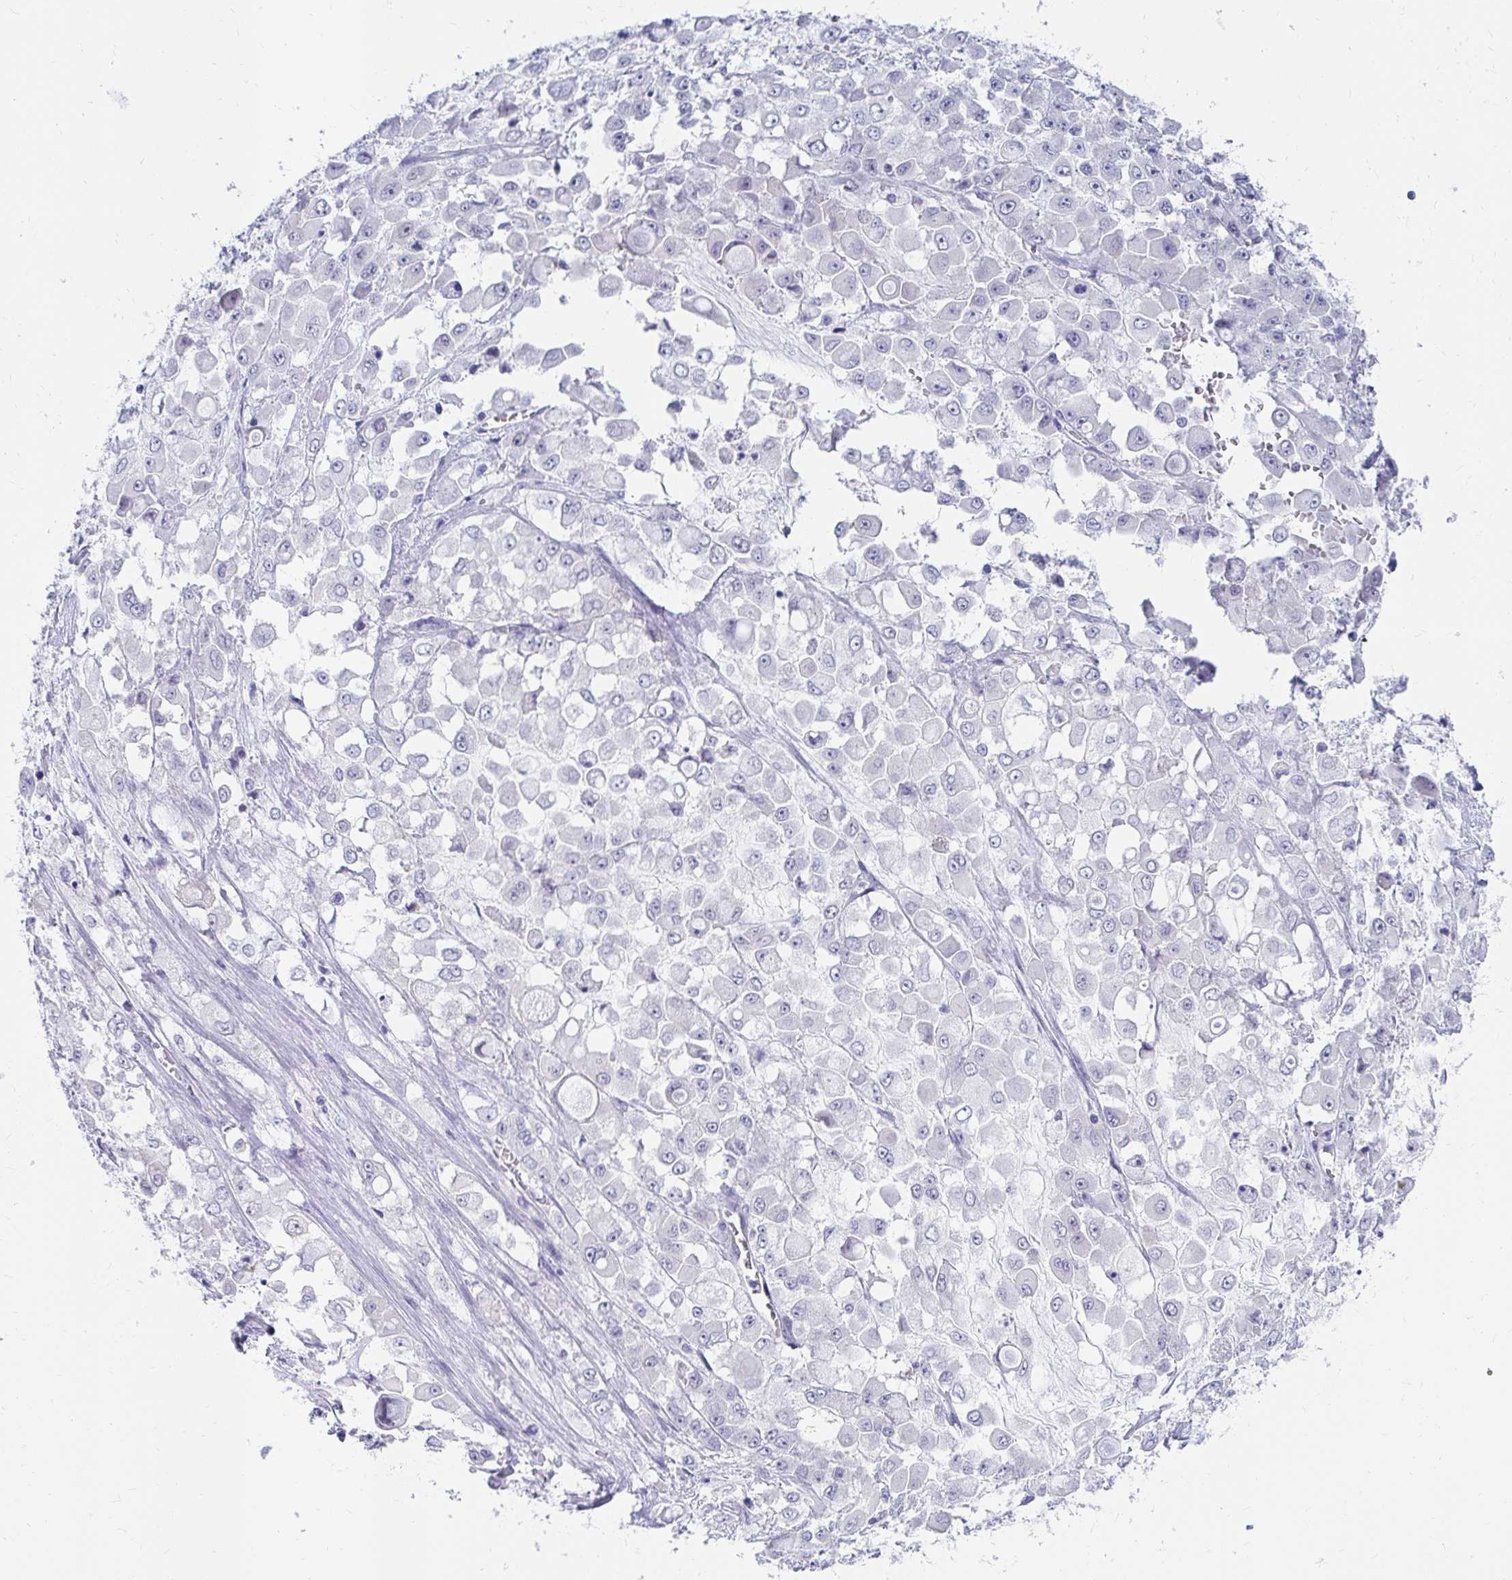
{"staining": {"intensity": "negative", "quantity": "none", "location": "none"}, "tissue": "stomach cancer", "cell_type": "Tumor cells", "image_type": "cancer", "snomed": [{"axis": "morphology", "description": "Adenocarcinoma, NOS"}, {"axis": "topography", "description": "Stomach"}], "caption": "Immunohistochemical staining of human stomach adenocarcinoma demonstrates no significant expression in tumor cells.", "gene": "C19orf81", "patient": {"sex": "female", "age": 76}}